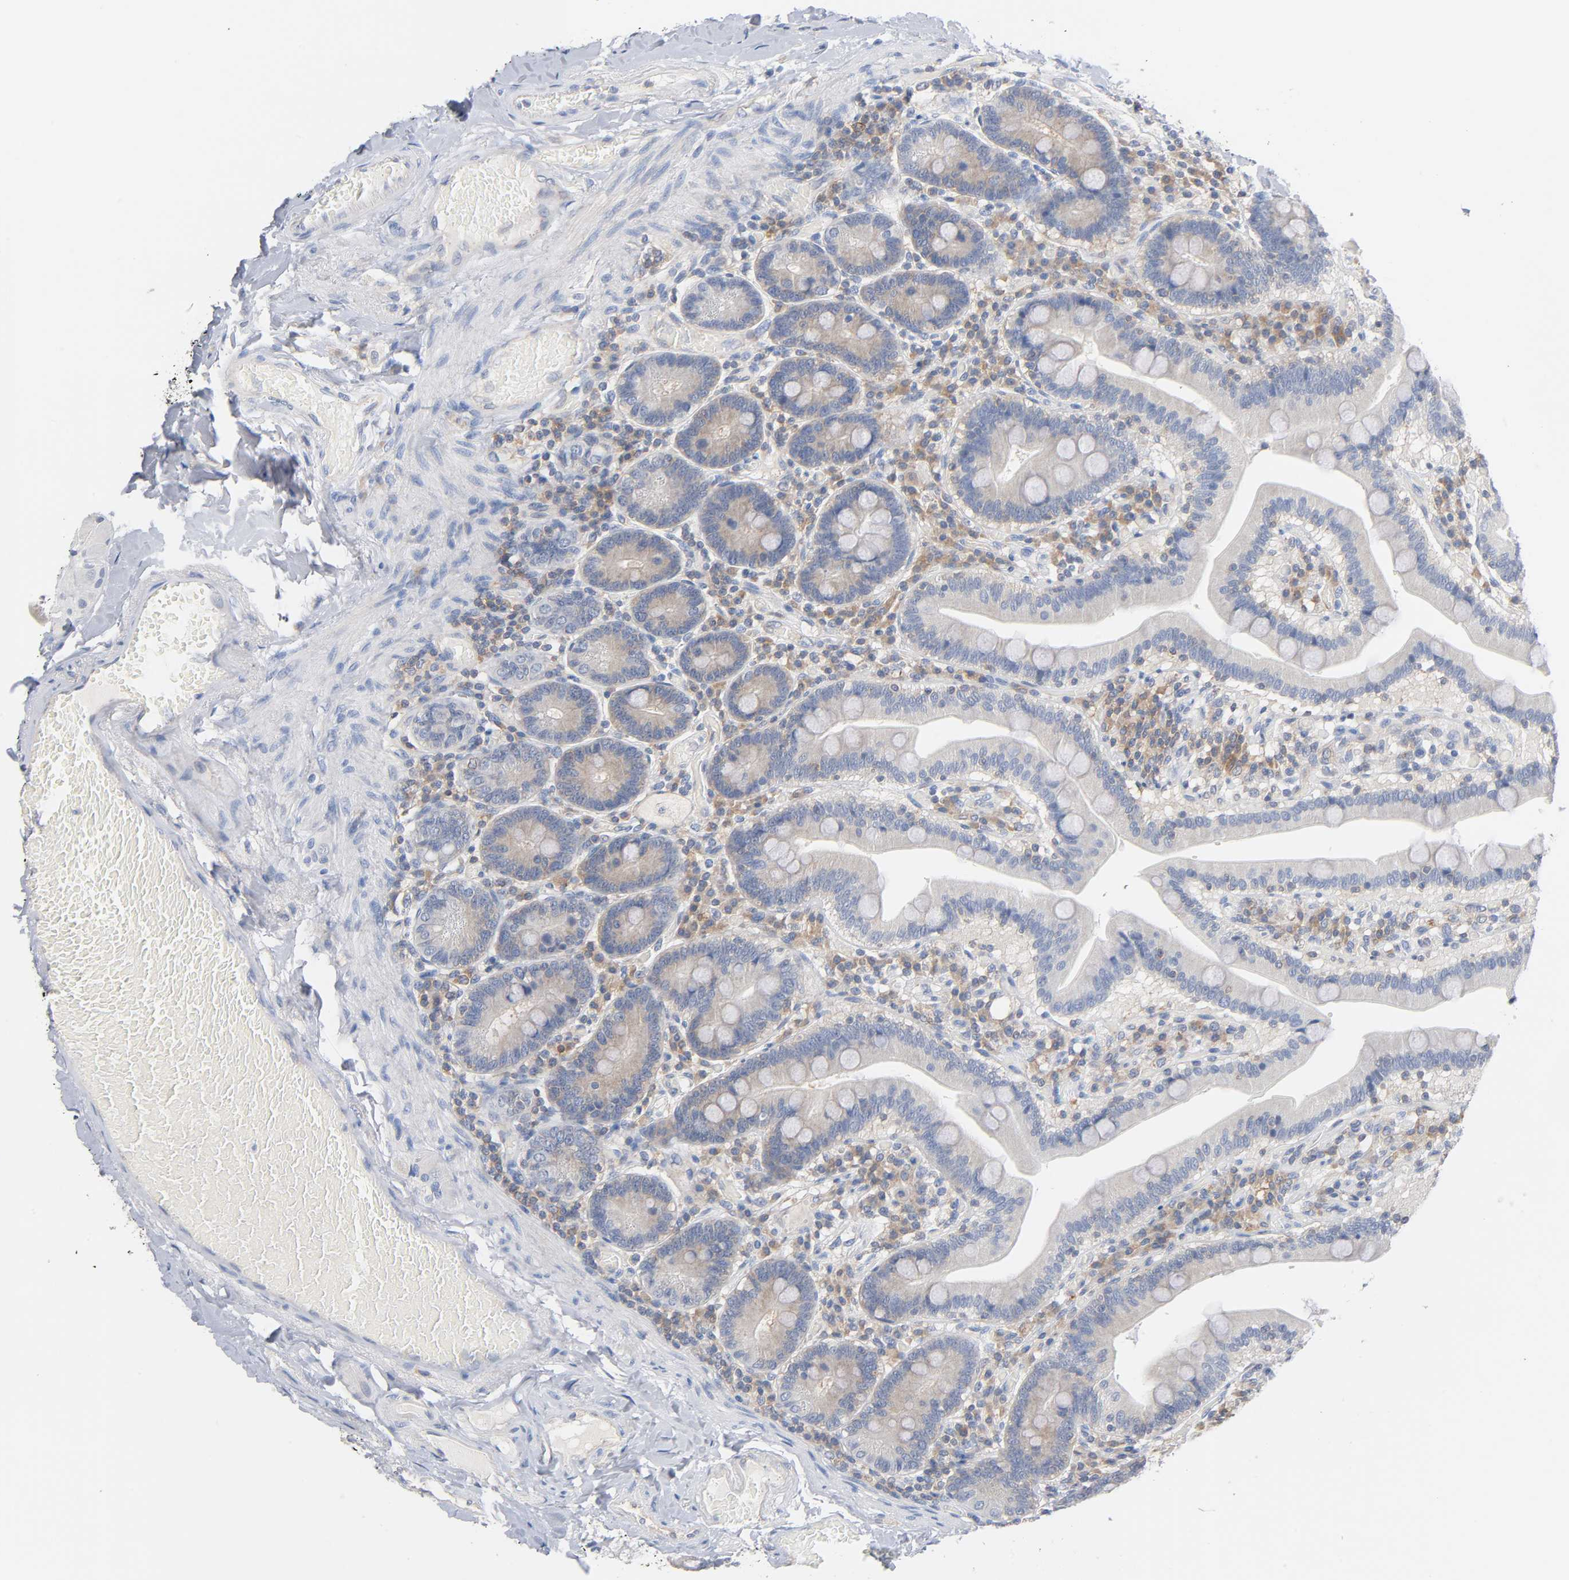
{"staining": {"intensity": "weak", "quantity": "25%-75%", "location": "cytoplasmic/membranous"}, "tissue": "duodenum", "cell_type": "Glandular cells", "image_type": "normal", "snomed": [{"axis": "morphology", "description": "Normal tissue, NOS"}, {"axis": "topography", "description": "Duodenum"}], "caption": "High-magnification brightfield microscopy of benign duodenum stained with DAB (brown) and counterstained with hematoxylin (blue). glandular cells exhibit weak cytoplasmic/membranous staining is seen in approximately25%-75% of cells.", "gene": "MALT1", "patient": {"sex": "male", "age": 66}}